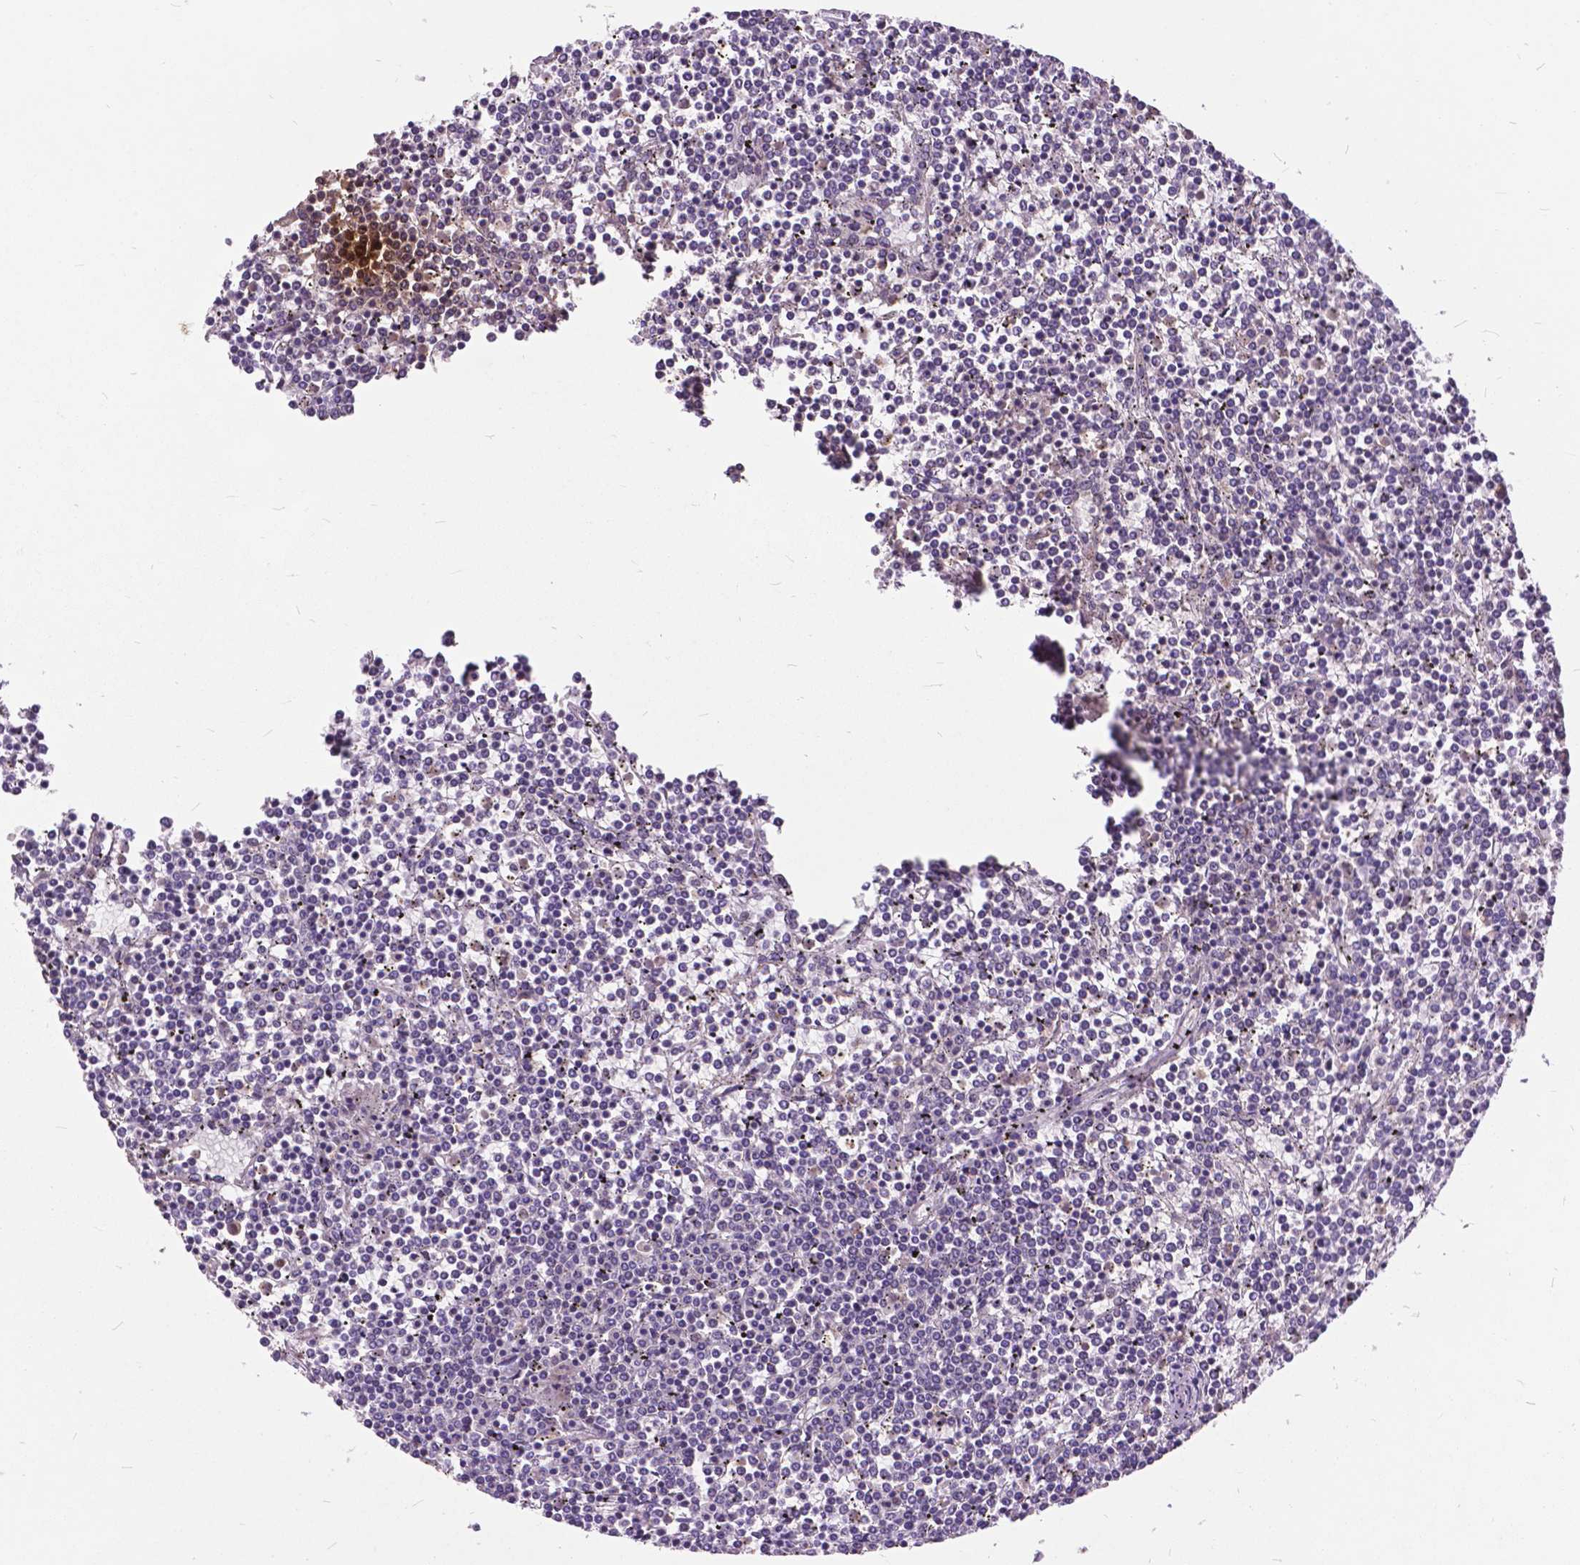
{"staining": {"intensity": "negative", "quantity": "none", "location": "none"}, "tissue": "lymphoma", "cell_type": "Tumor cells", "image_type": "cancer", "snomed": [{"axis": "morphology", "description": "Malignant lymphoma, non-Hodgkin's type, Low grade"}, {"axis": "topography", "description": "Spleen"}], "caption": "IHC histopathology image of neoplastic tissue: low-grade malignant lymphoma, non-Hodgkin's type stained with DAB reveals no significant protein staining in tumor cells. Nuclei are stained in blue.", "gene": "MSH2", "patient": {"sex": "female", "age": 19}}